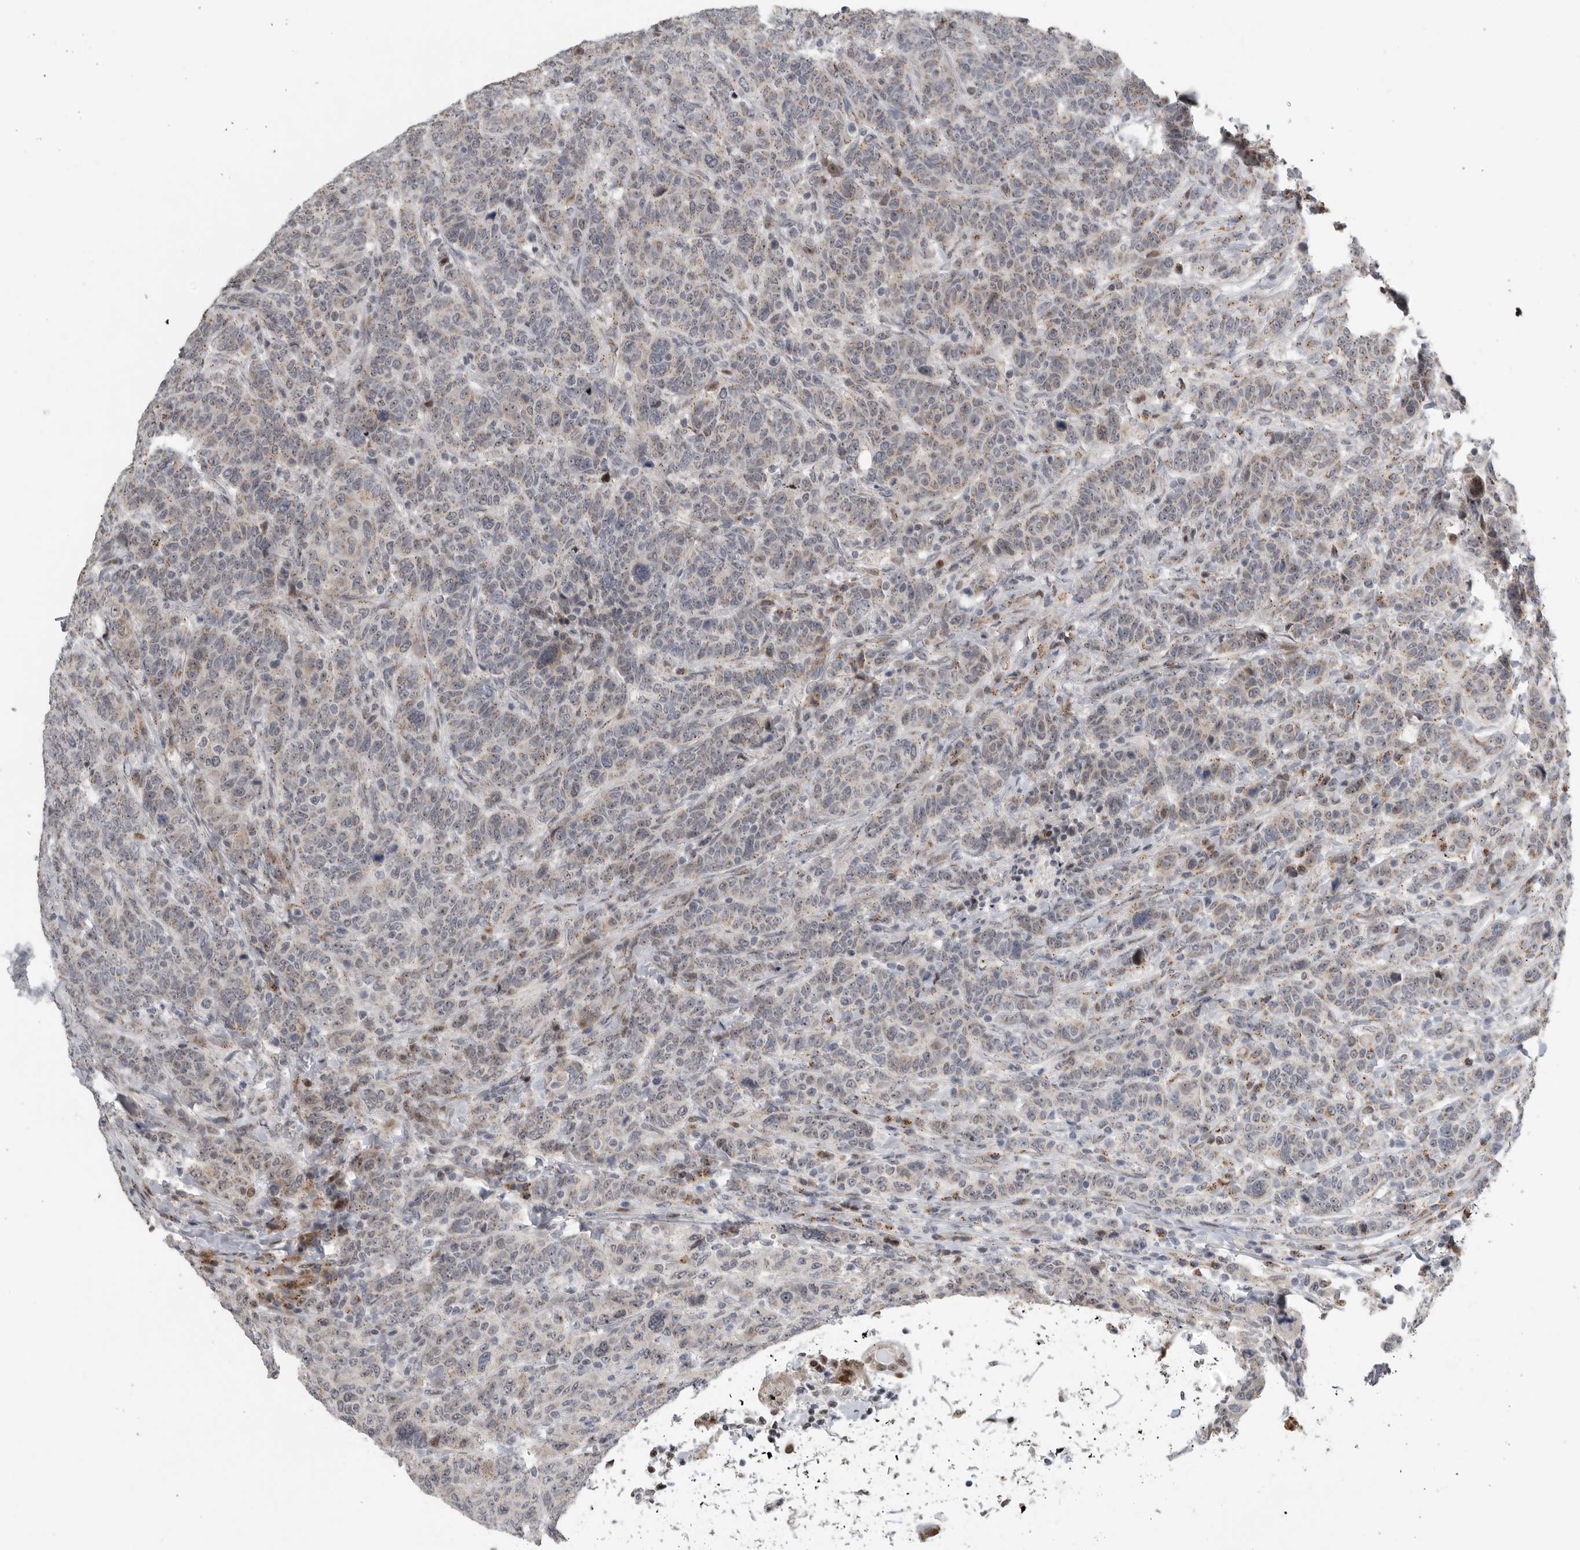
{"staining": {"intensity": "weak", "quantity": ">75%", "location": "cytoplasmic/membranous"}, "tissue": "breast cancer", "cell_type": "Tumor cells", "image_type": "cancer", "snomed": [{"axis": "morphology", "description": "Duct carcinoma"}, {"axis": "topography", "description": "Breast"}], "caption": "An immunohistochemistry photomicrograph of neoplastic tissue is shown. Protein staining in brown labels weak cytoplasmic/membranous positivity in invasive ductal carcinoma (breast) within tumor cells.", "gene": "PCMTD1", "patient": {"sex": "female", "age": 37}}